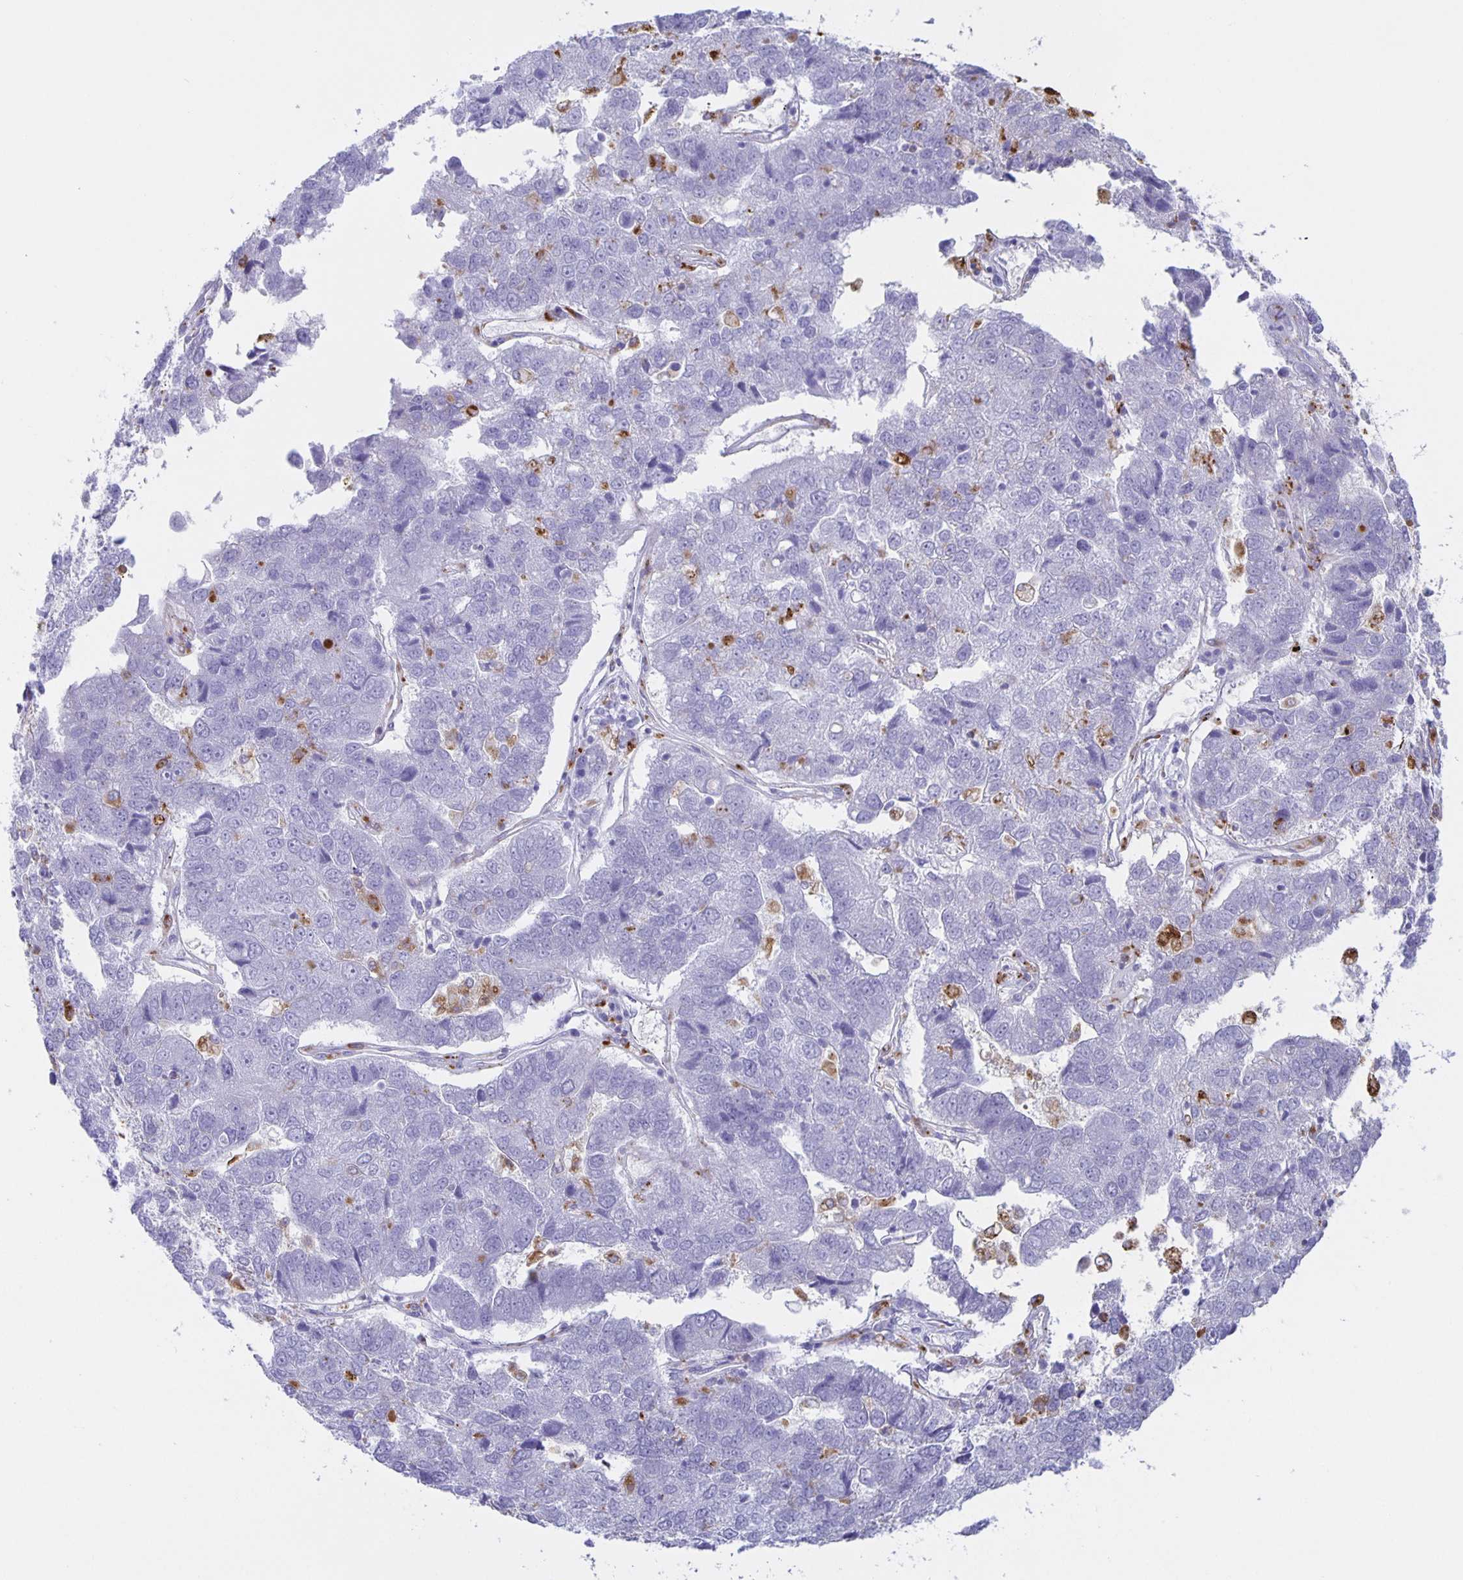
{"staining": {"intensity": "negative", "quantity": "none", "location": "none"}, "tissue": "pancreatic cancer", "cell_type": "Tumor cells", "image_type": "cancer", "snomed": [{"axis": "morphology", "description": "Adenocarcinoma, NOS"}, {"axis": "topography", "description": "Pancreas"}], "caption": "Immunohistochemistry (IHC) micrograph of neoplastic tissue: human pancreatic adenocarcinoma stained with DAB displays no significant protein positivity in tumor cells.", "gene": "LIPA", "patient": {"sex": "female", "age": 61}}